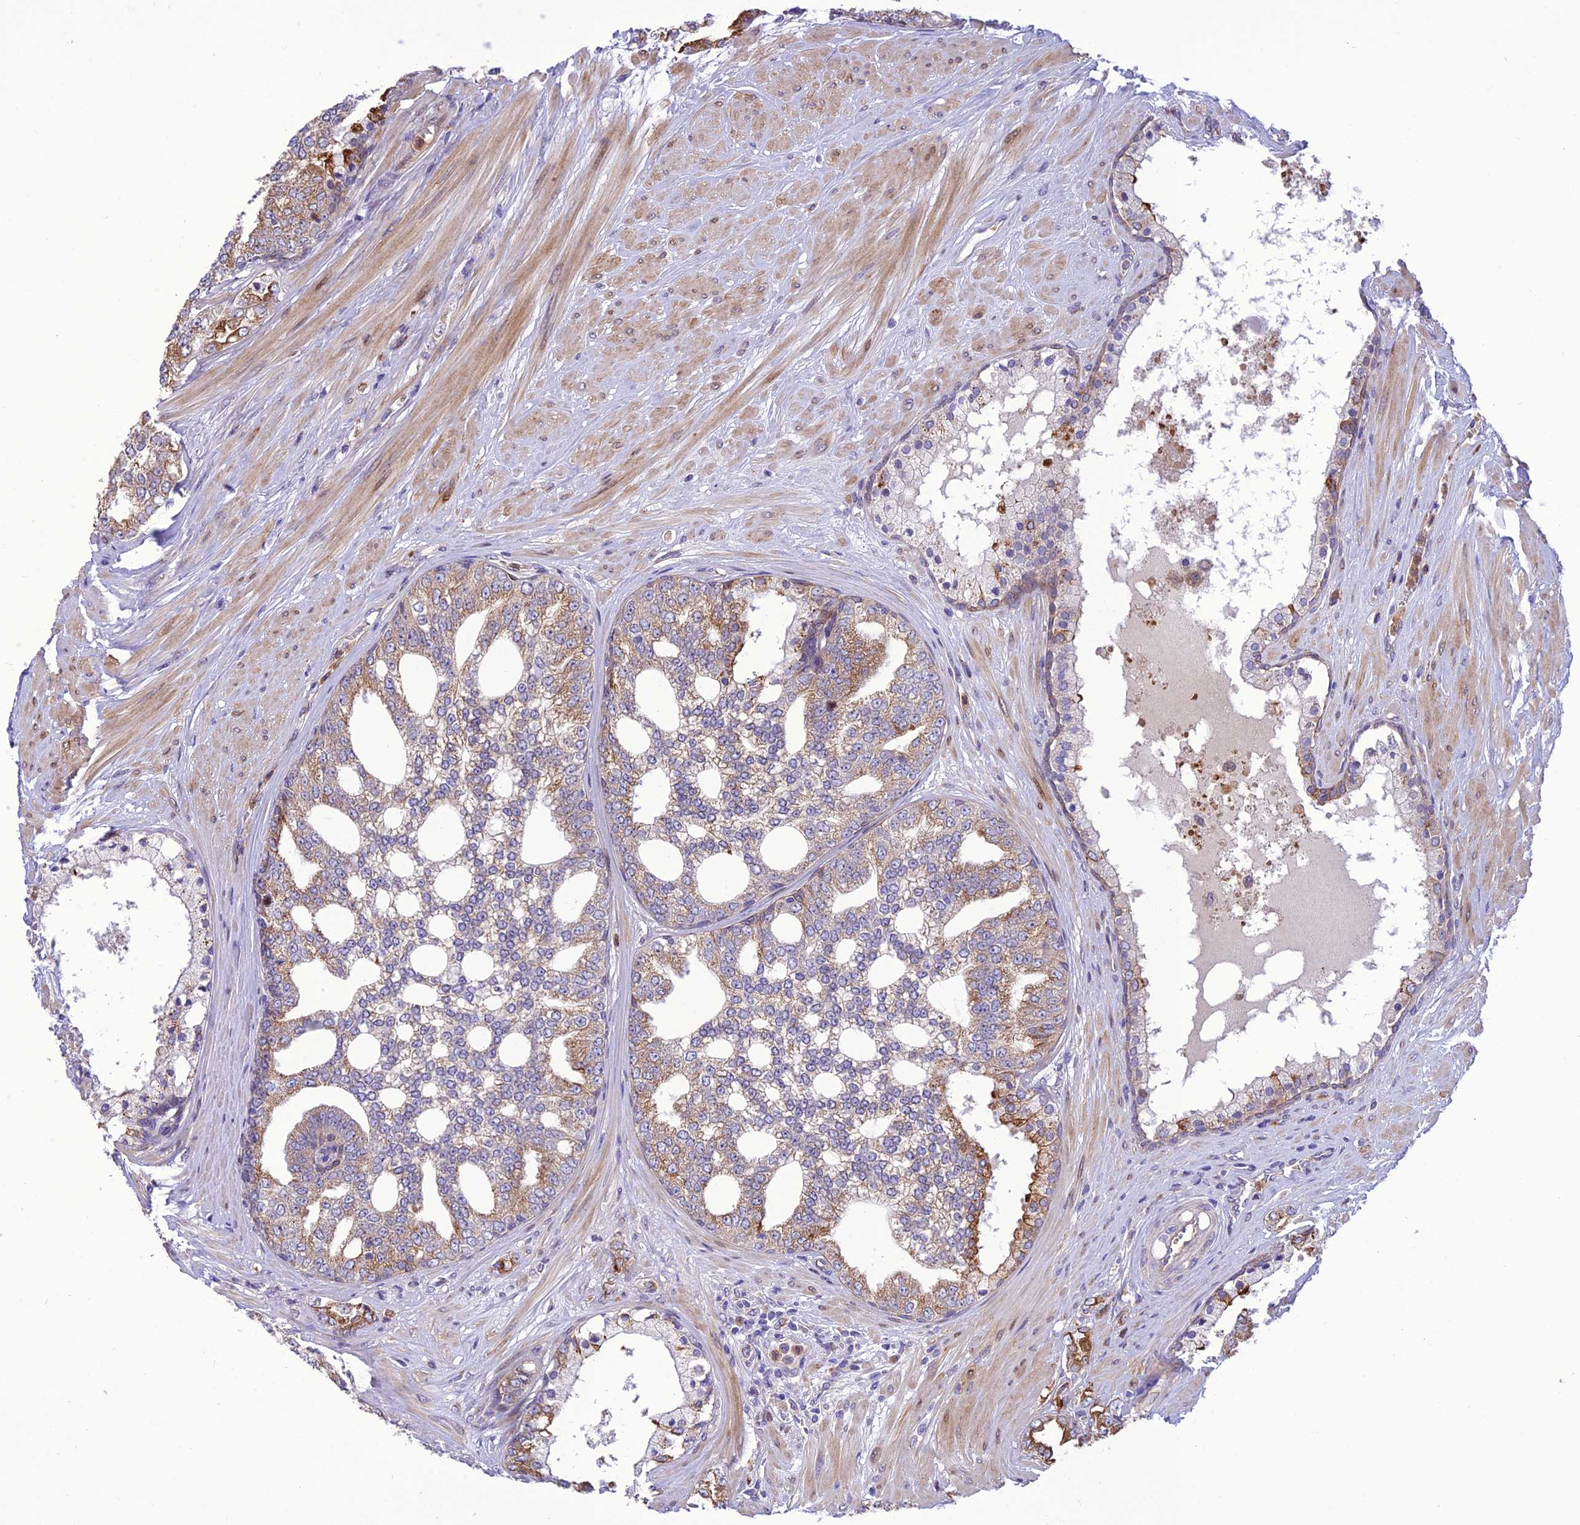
{"staining": {"intensity": "moderate", "quantity": "<25%", "location": "cytoplasmic/membranous"}, "tissue": "prostate cancer", "cell_type": "Tumor cells", "image_type": "cancer", "snomed": [{"axis": "morphology", "description": "Adenocarcinoma, High grade"}, {"axis": "topography", "description": "Prostate"}], "caption": "A low amount of moderate cytoplasmic/membranous positivity is seen in about <25% of tumor cells in prostate cancer (high-grade adenocarcinoma) tissue.", "gene": "JMY", "patient": {"sex": "male", "age": 64}}